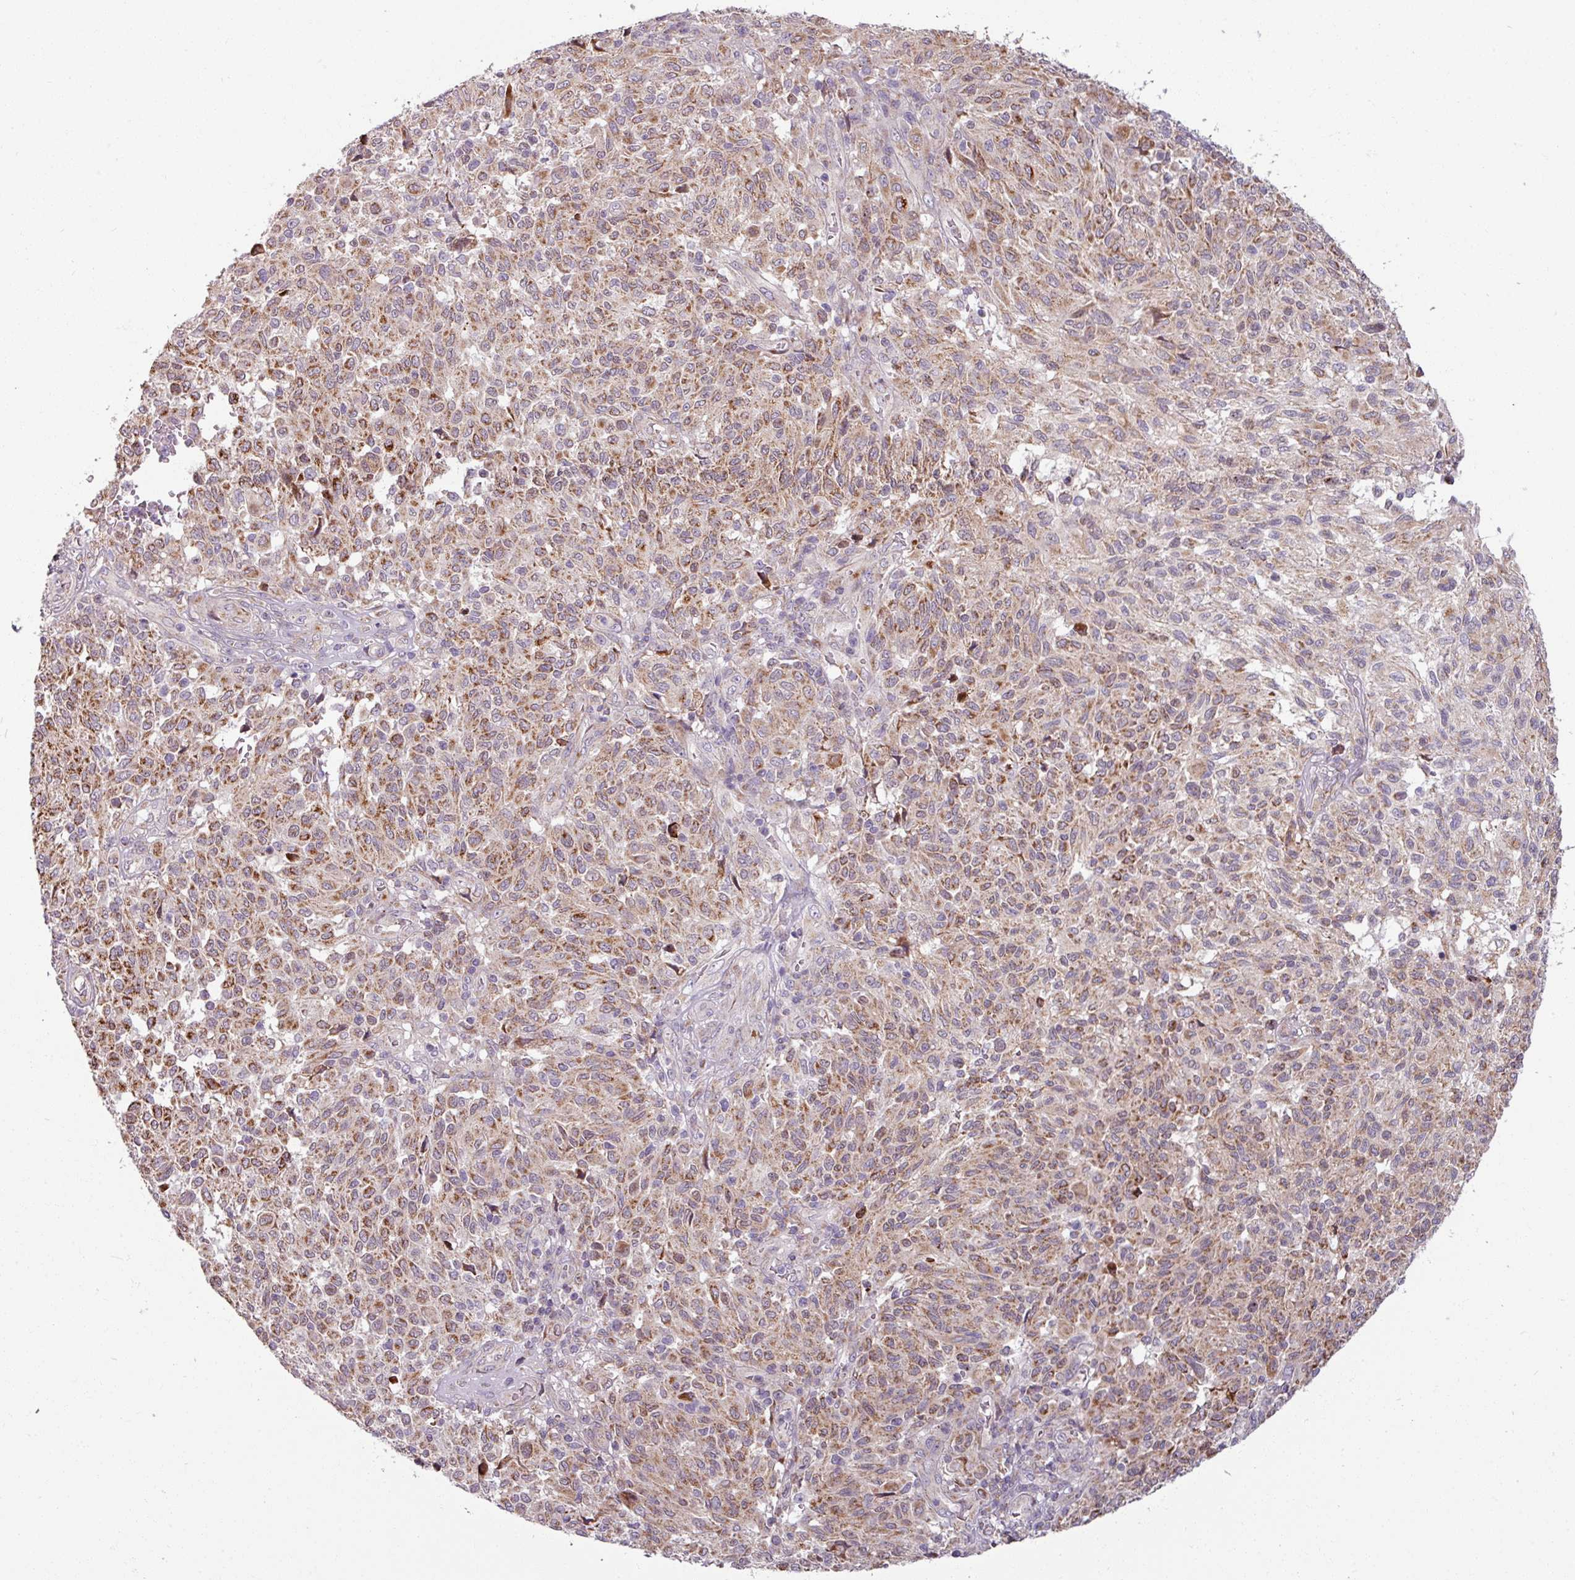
{"staining": {"intensity": "moderate", "quantity": "25%-75%", "location": "cytoplasmic/membranous"}, "tissue": "melanoma", "cell_type": "Tumor cells", "image_type": "cancer", "snomed": [{"axis": "morphology", "description": "Malignant melanoma, NOS"}, {"axis": "topography", "description": "Skin"}], "caption": "Immunohistochemistry staining of melanoma, which exhibits medium levels of moderate cytoplasmic/membranous expression in about 25%-75% of tumor cells indicating moderate cytoplasmic/membranous protein expression. The staining was performed using DAB (3,3'-diaminobenzidine) (brown) for protein detection and nuclei were counterstained in hematoxylin (blue).", "gene": "MAGT1", "patient": {"sex": "male", "age": 66}}